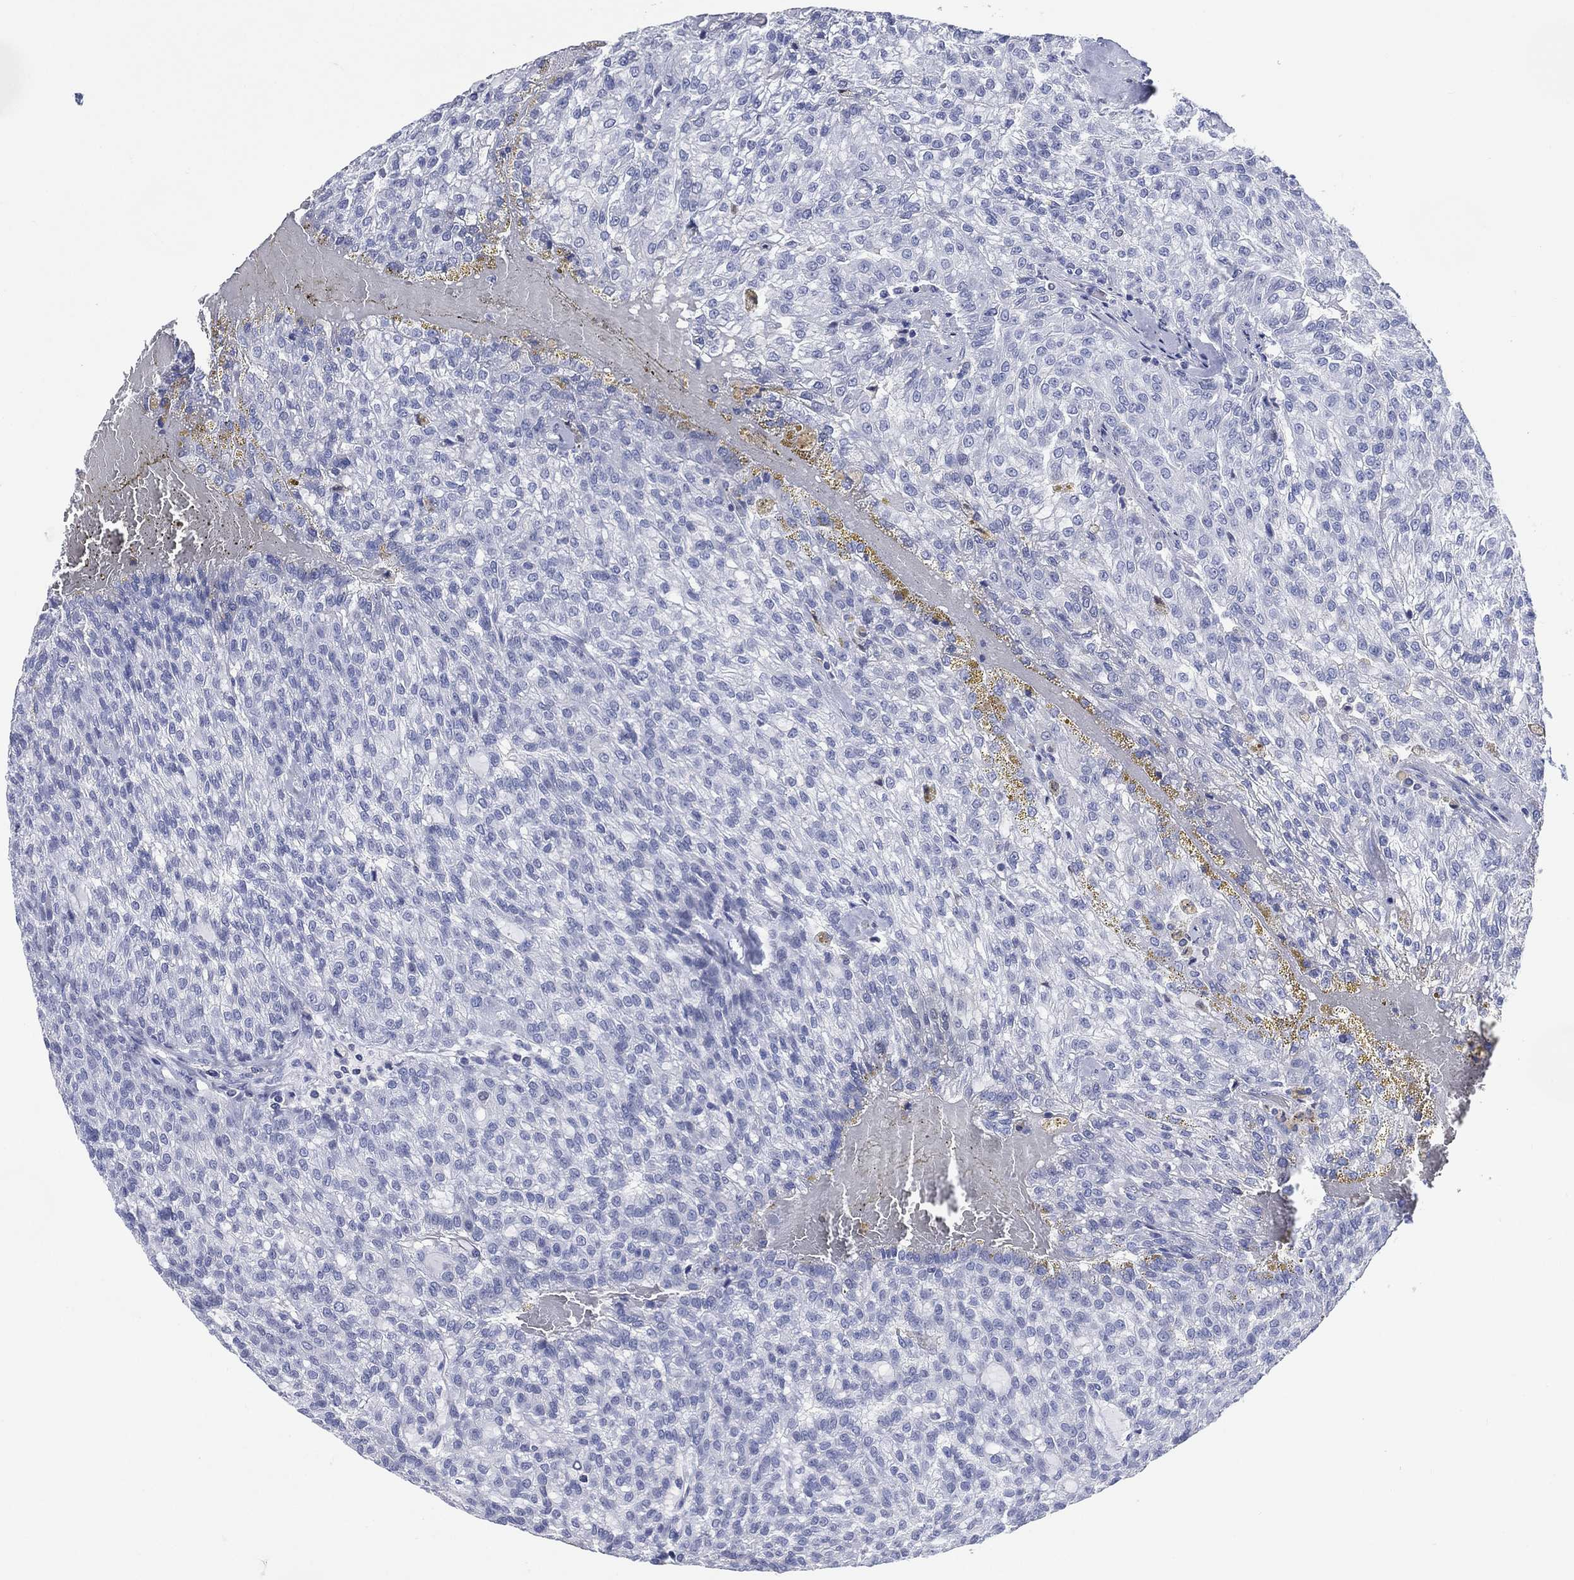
{"staining": {"intensity": "negative", "quantity": "none", "location": "none"}, "tissue": "renal cancer", "cell_type": "Tumor cells", "image_type": "cancer", "snomed": [{"axis": "morphology", "description": "Adenocarcinoma, NOS"}, {"axis": "topography", "description": "Kidney"}], "caption": "DAB immunohistochemical staining of human renal cancer (adenocarcinoma) exhibits no significant expression in tumor cells.", "gene": "TMEM247", "patient": {"sex": "male", "age": 63}}